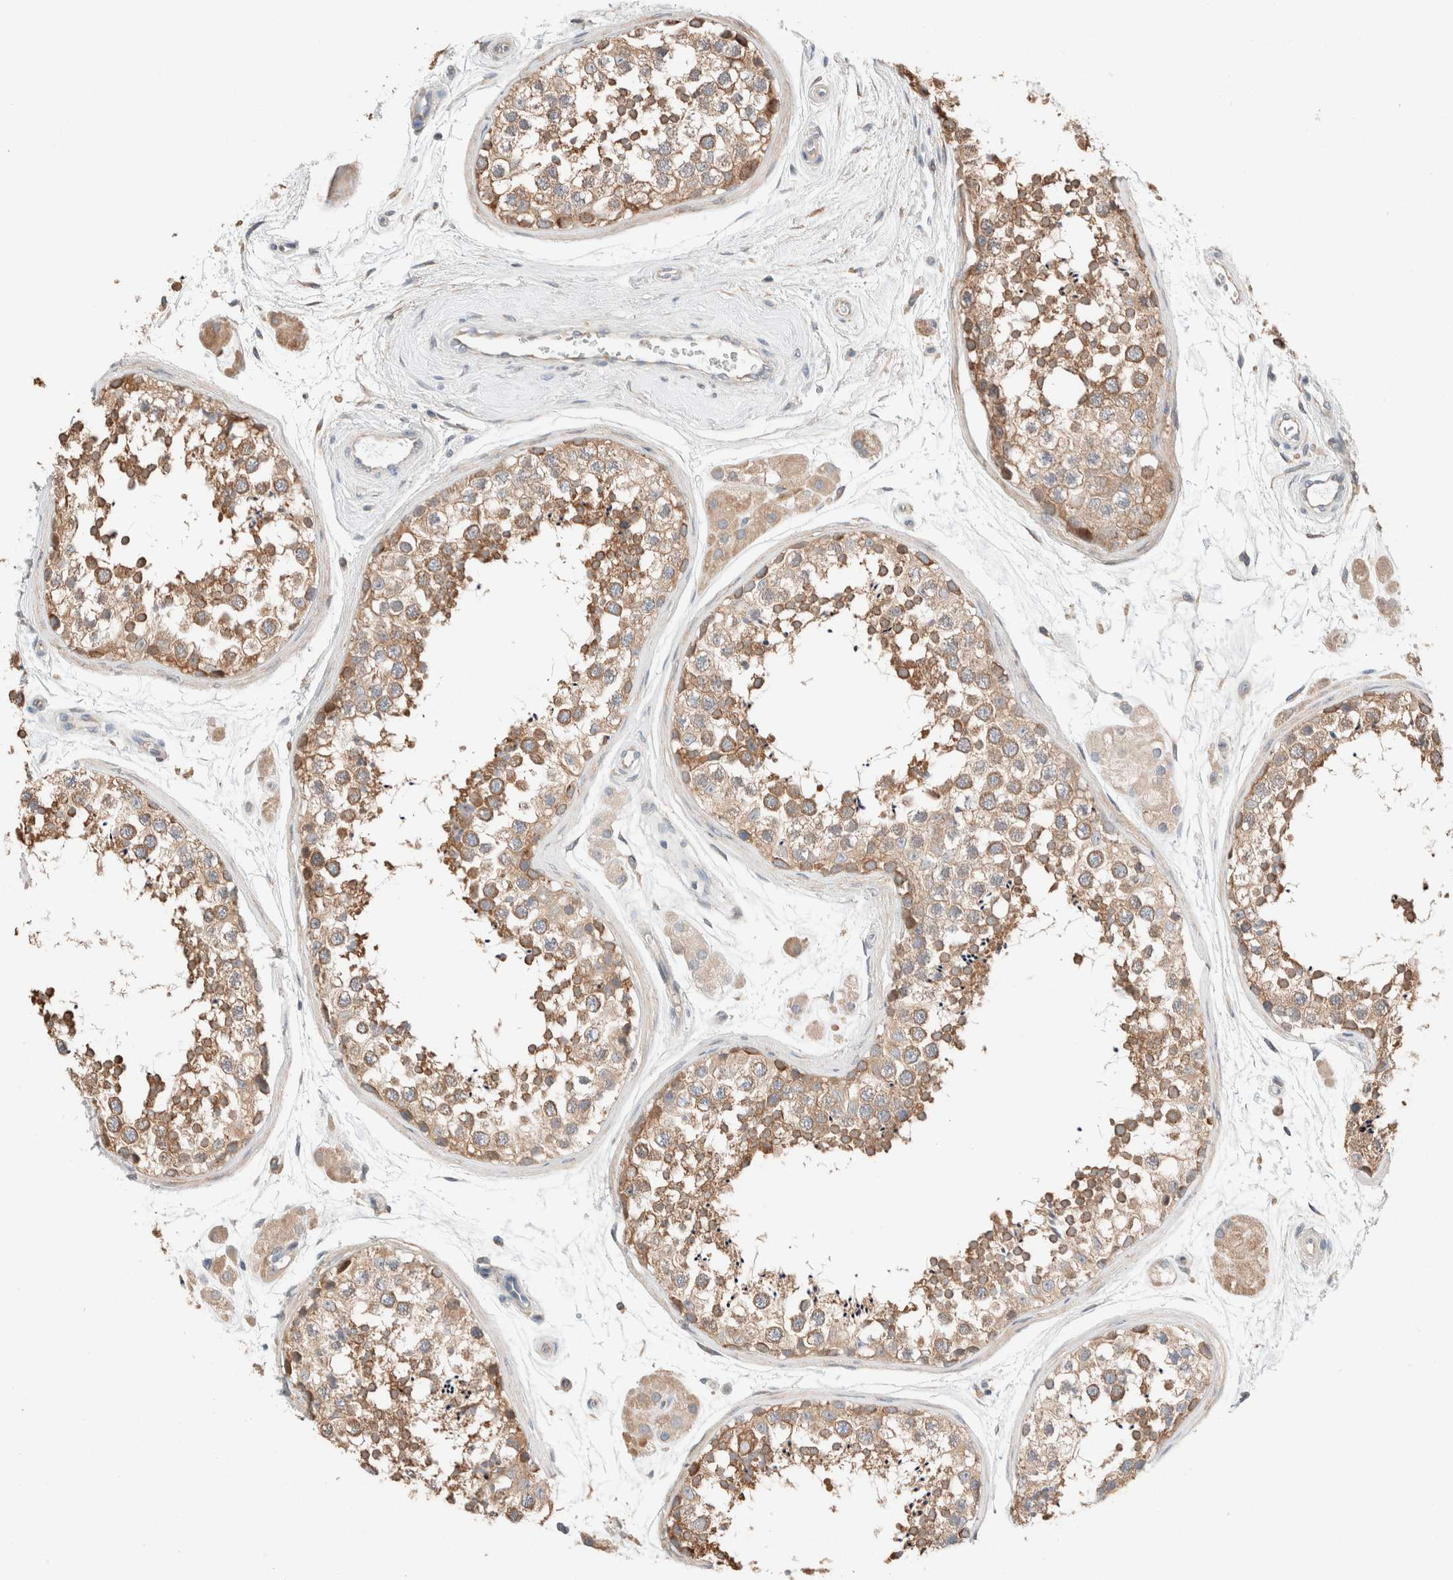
{"staining": {"intensity": "moderate", "quantity": ">75%", "location": "cytoplasmic/membranous"}, "tissue": "testis", "cell_type": "Cells in seminiferous ducts", "image_type": "normal", "snomed": [{"axis": "morphology", "description": "Normal tissue, NOS"}, {"axis": "topography", "description": "Testis"}], "caption": "Immunohistochemical staining of benign testis exhibits moderate cytoplasmic/membranous protein staining in about >75% of cells in seminiferous ducts.", "gene": "PCM1", "patient": {"sex": "male", "age": 56}}